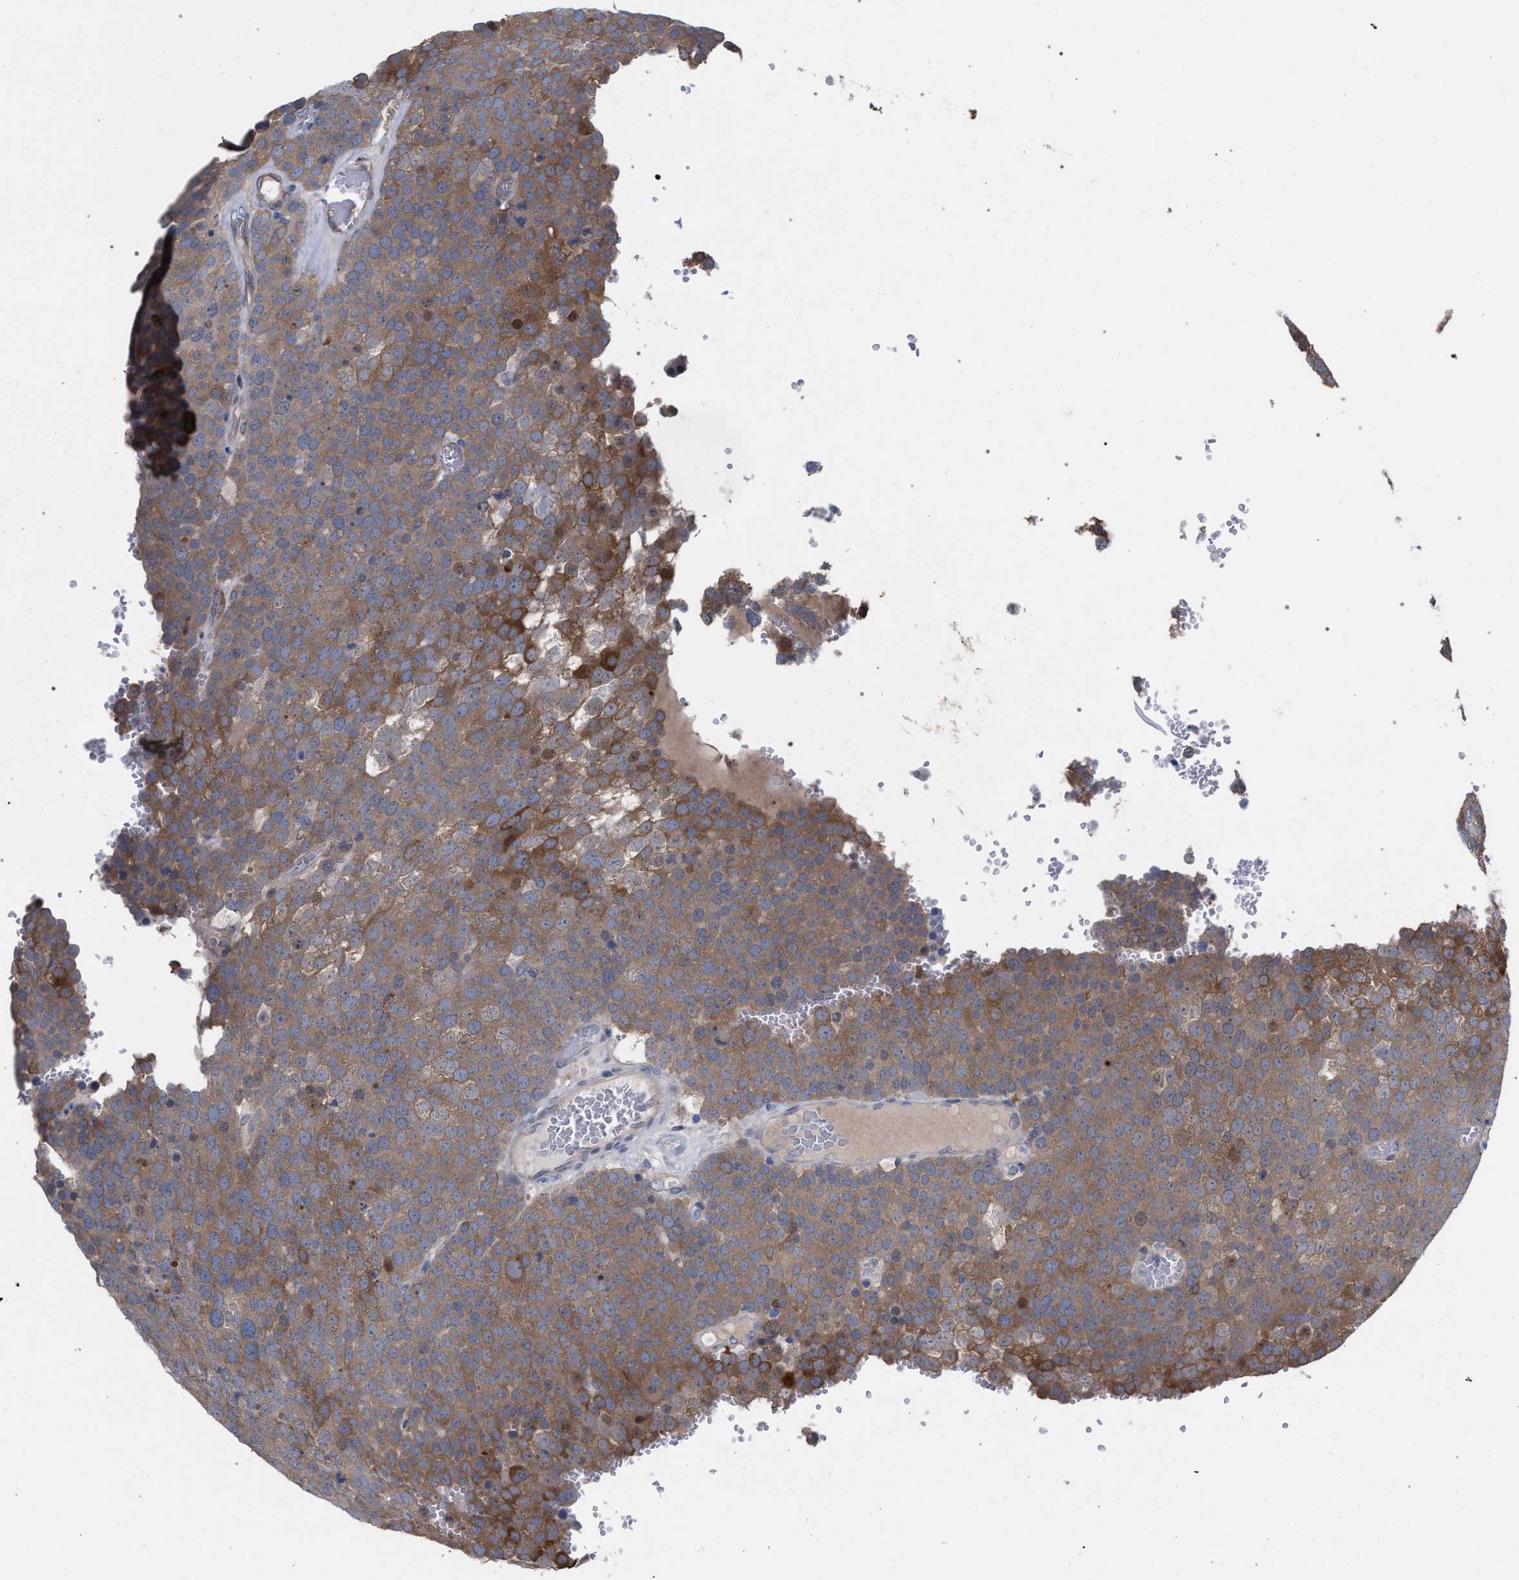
{"staining": {"intensity": "moderate", "quantity": ">75%", "location": "cytoplasmic/membranous"}, "tissue": "testis cancer", "cell_type": "Tumor cells", "image_type": "cancer", "snomed": [{"axis": "morphology", "description": "Seminoma, NOS"}, {"axis": "topography", "description": "Testis"}], "caption": "Protein expression analysis of human testis cancer reveals moderate cytoplasmic/membranous expression in approximately >75% of tumor cells.", "gene": "FHOD3", "patient": {"sex": "male", "age": 71}}